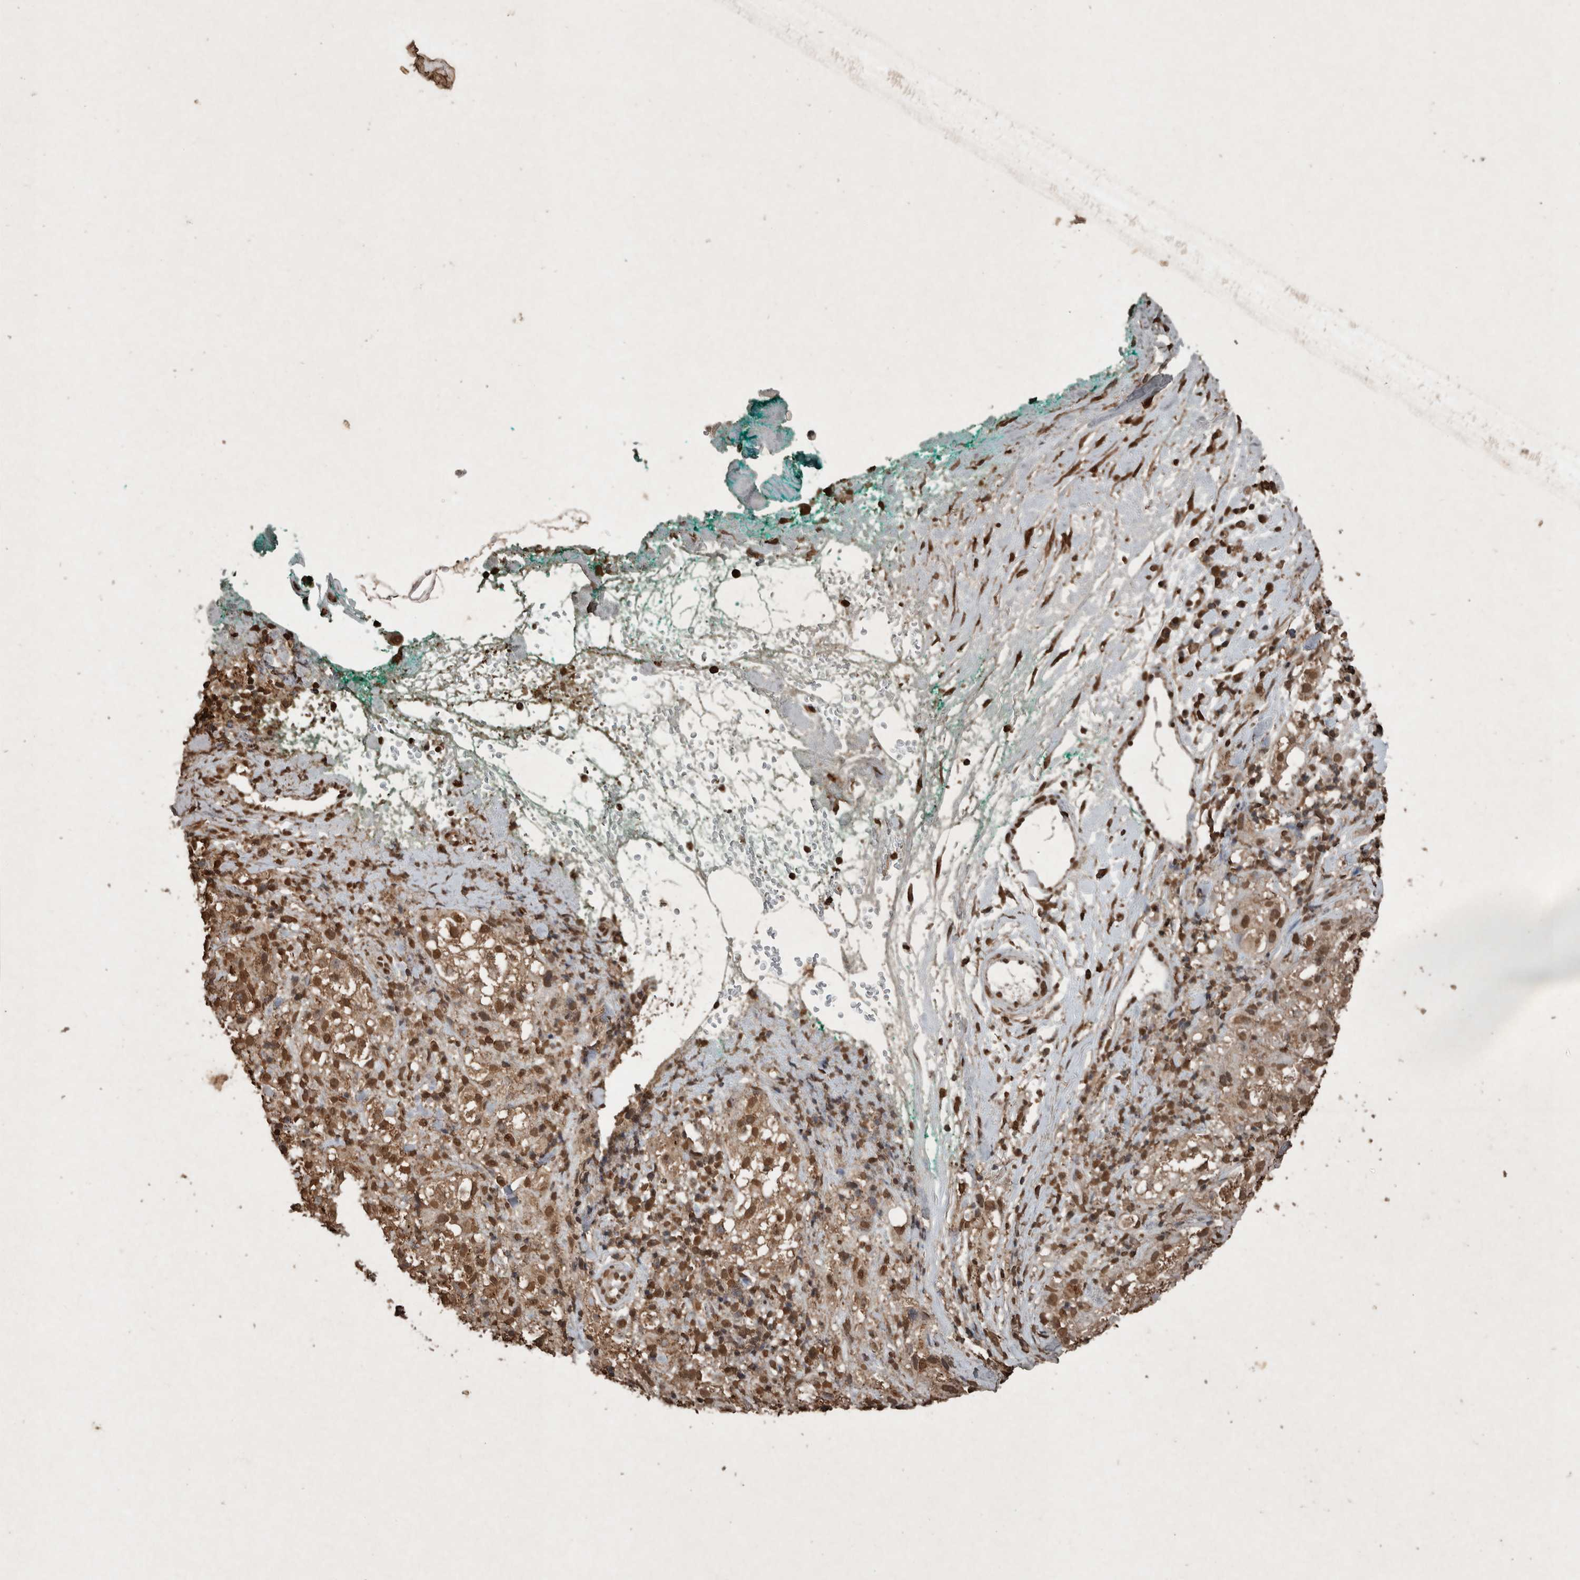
{"staining": {"intensity": "moderate", "quantity": ">75%", "location": "nuclear"}, "tissue": "melanoma", "cell_type": "Tumor cells", "image_type": "cancer", "snomed": [{"axis": "morphology", "description": "Necrosis, NOS"}, {"axis": "morphology", "description": "Malignant melanoma, NOS"}, {"axis": "topography", "description": "Skin"}], "caption": "Tumor cells show moderate nuclear expression in approximately >75% of cells in melanoma.", "gene": "FSTL3", "patient": {"sex": "female", "age": 87}}